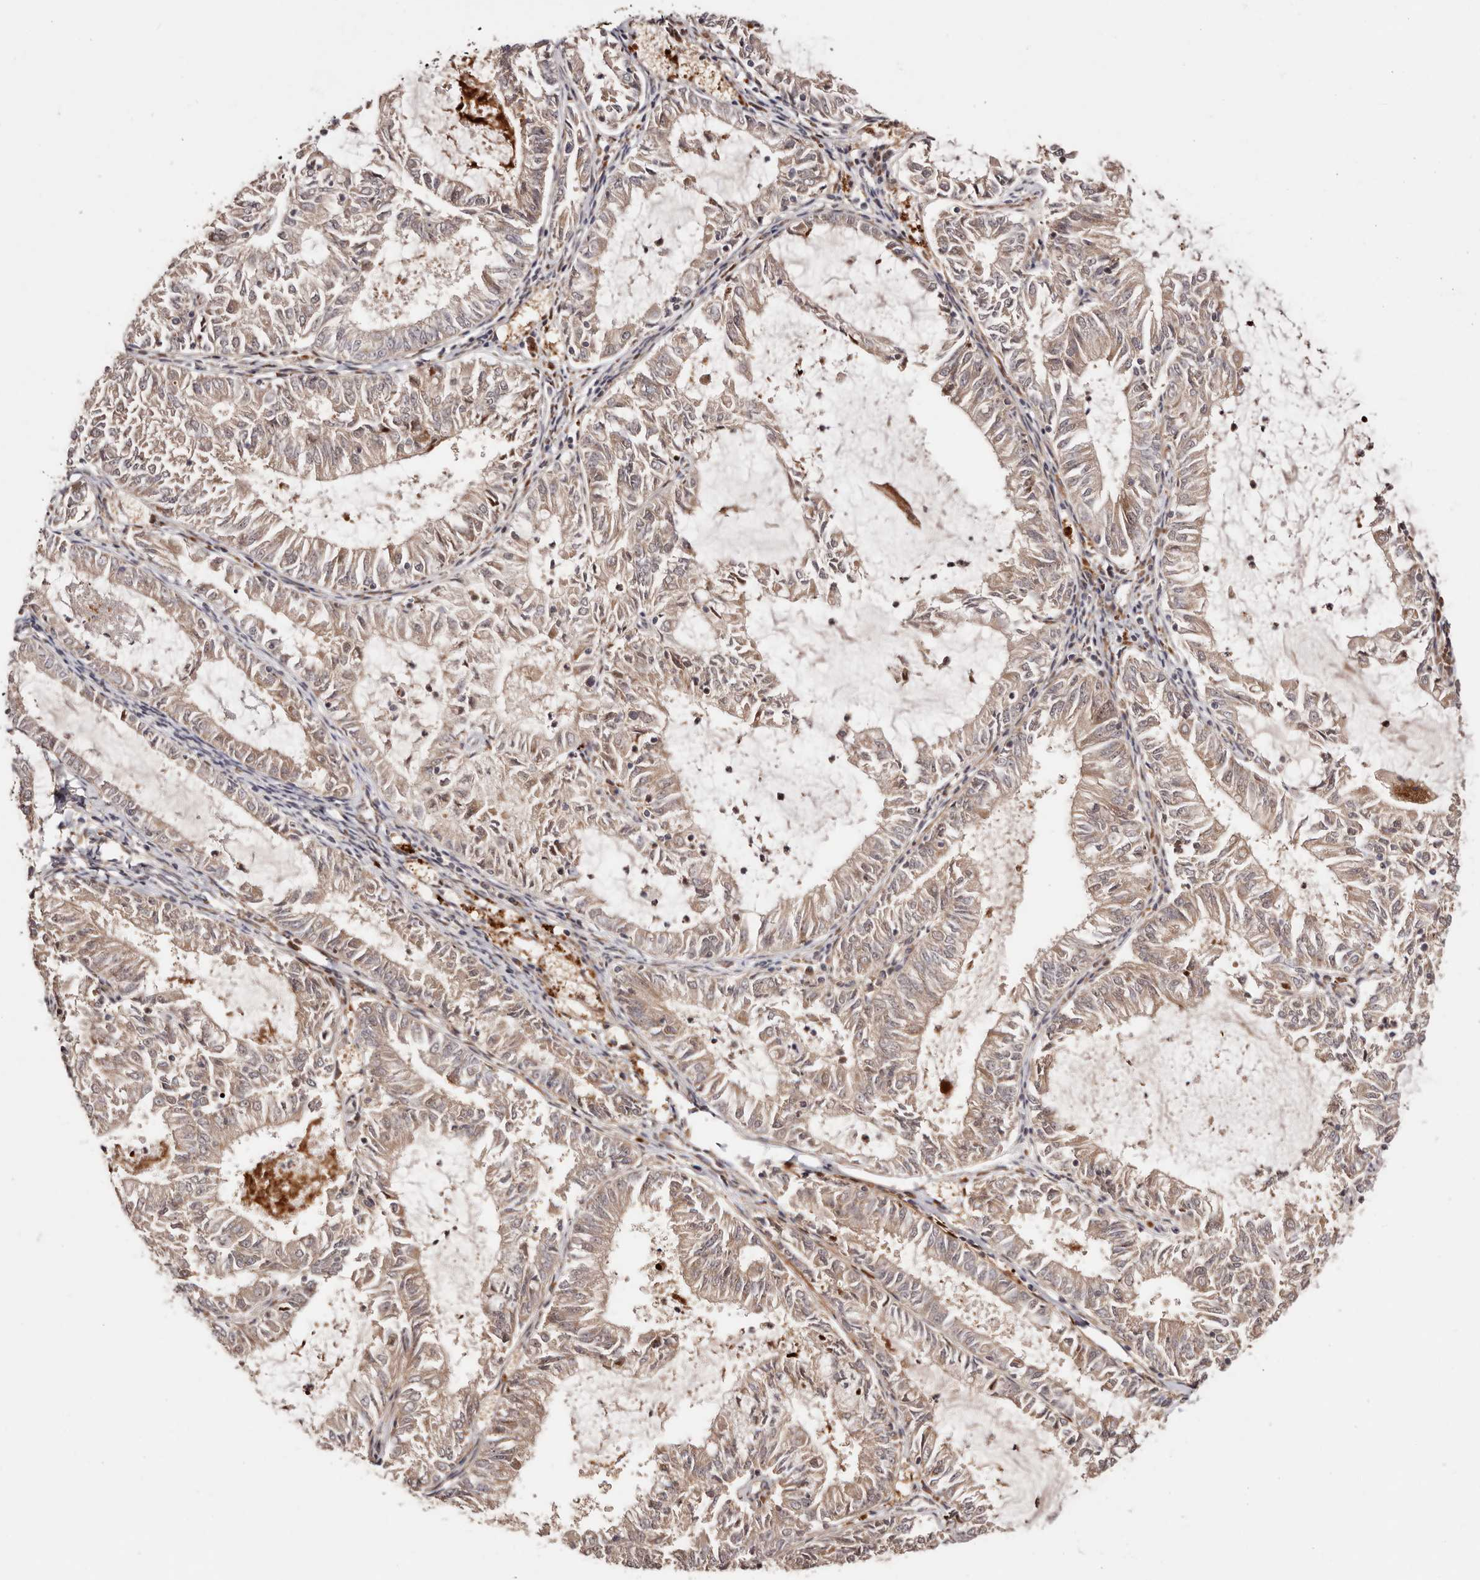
{"staining": {"intensity": "moderate", "quantity": "25%-75%", "location": "cytoplasmic/membranous"}, "tissue": "endometrial cancer", "cell_type": "Tumor cells", "image_type": "cancer", "snomed": [{"axis": "morphology", "description": "Adenocarcinoma, NOS"}, {"axis": "topography", "description": "Endometrium"}], "caption": "Protein staining exhibits moderate cytoplasmic/membranous expression in about 25%-75% of tumor cells in endometrial cancer (adenocarcinoma).", "gene": "PTPN22", "patient": {"sex": "female", "age": 57}}